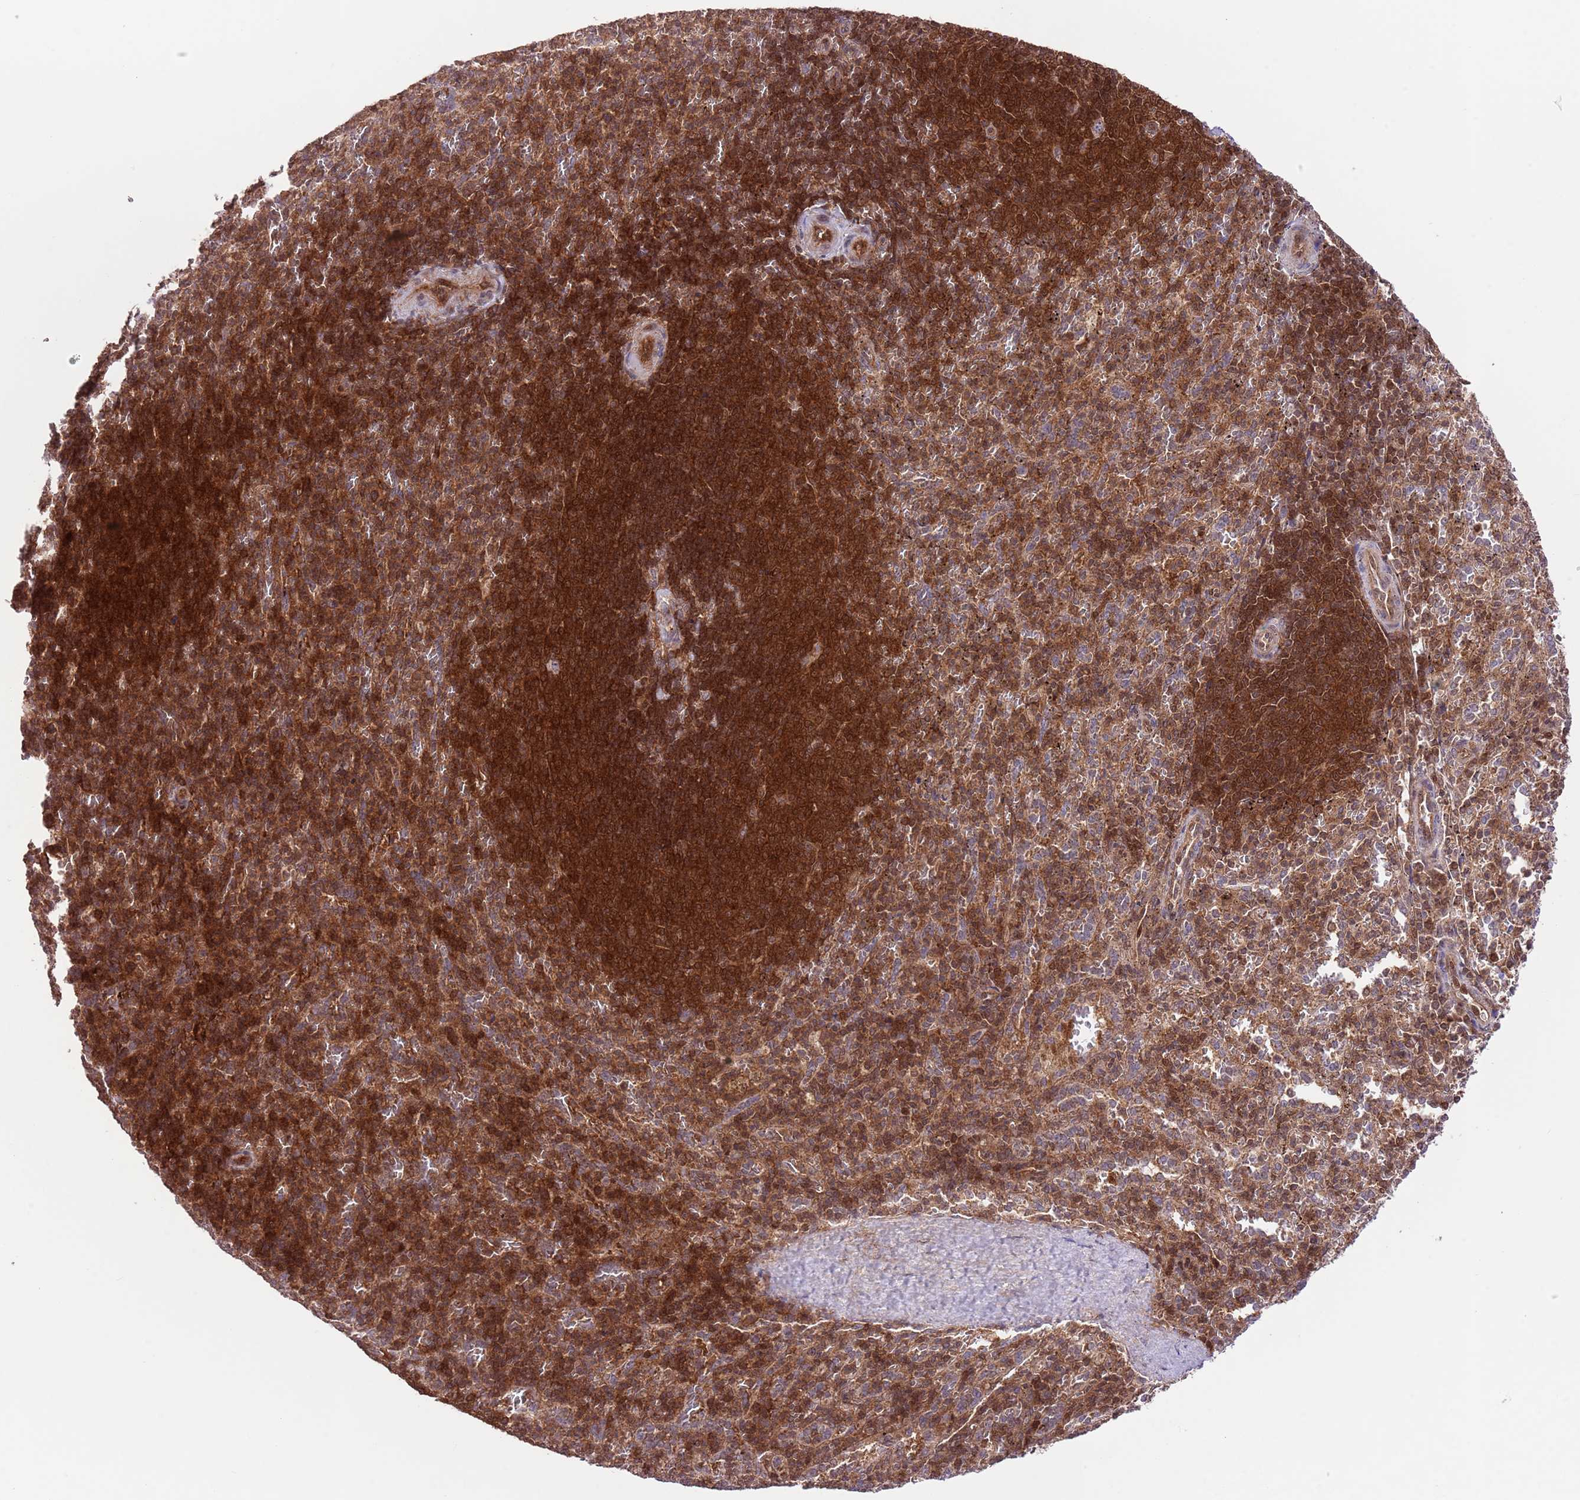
{"staining": {"intensity": "moderate", "quantity": "25%-75%", "location": "cytoplasmic/membranous,nuclear"}, "tissue": "spleen", "cell_type": "Cells in red pulp", "image_type": "normal", "snomed": [{"axis": "morphology", "description": "Normal tissue, NOS"}, {"axis": "topography", "description": "Spleen"}], "caption": "Unremarkable spleen shows moderate cytoplasmic/membranous,nuclear positivity in about 25%-75% of cells in red pulp (brown staining indicates protein expression, while blue staining denotes nuclei)..", "gene": "HDHD2", "patient": {"sex": "female", "age": 21}}